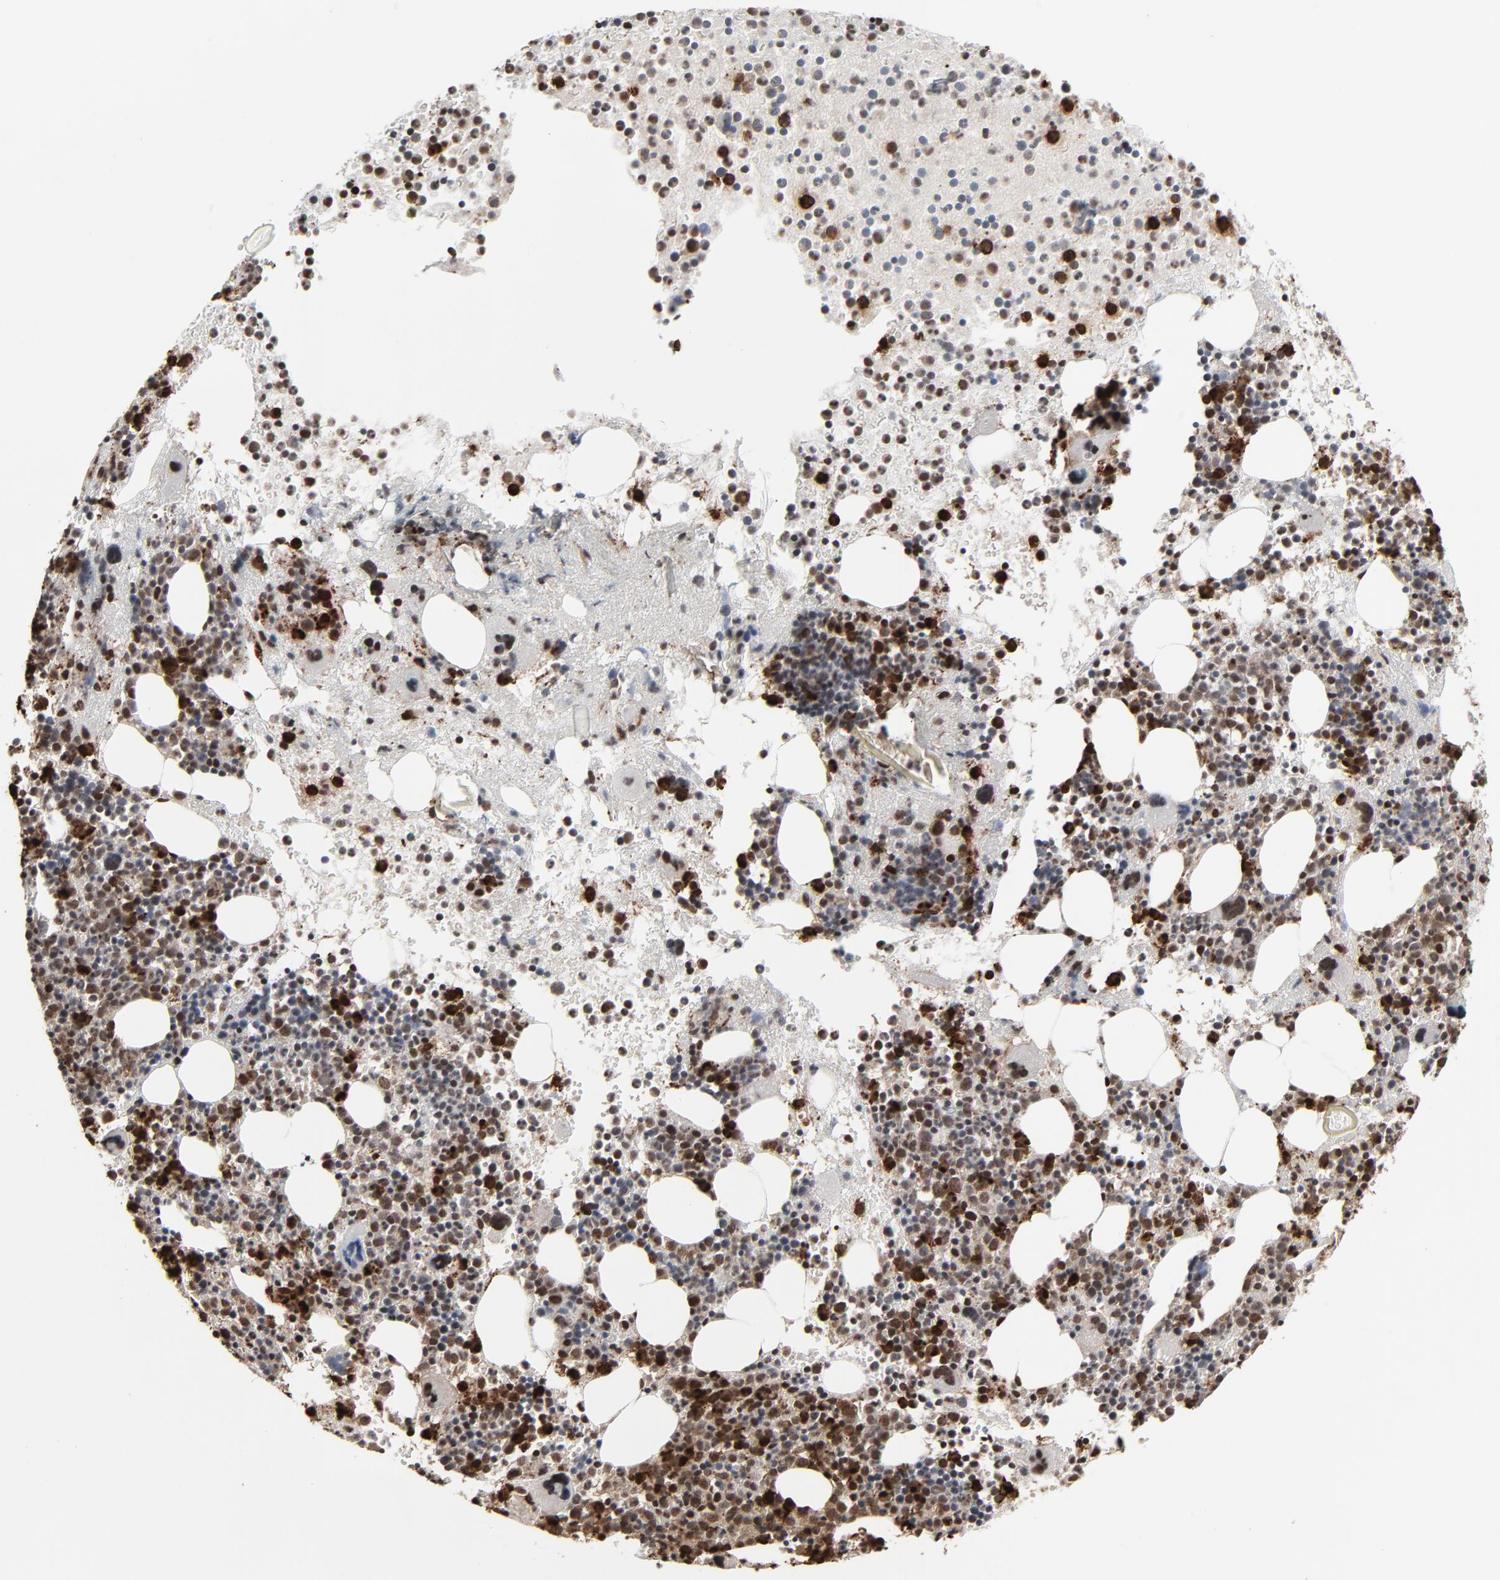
{"staining": {"intensity": "strong", "quantity": "25%-75%", "location": "nuclear"}, "tissue": "bone marrow", "cell_type": "Hematopoietic cells", "image_type": "normal", "snomed": [{"axis": "morphology", "description": "Normal tissue, NOS"}, {"axis": "topography", "description": "Bone marrow"}], "caption": "The immunohistochemical stain labels strong nuclear positivity in hematopoietic cells of benign bone marrow. Using DAB (brown) and hematoxylin (blue) stains, captured at high magnification using brightfield microscopy.", "gene": "MEIS2", "patient": {"sex": "male", "age": 34}}